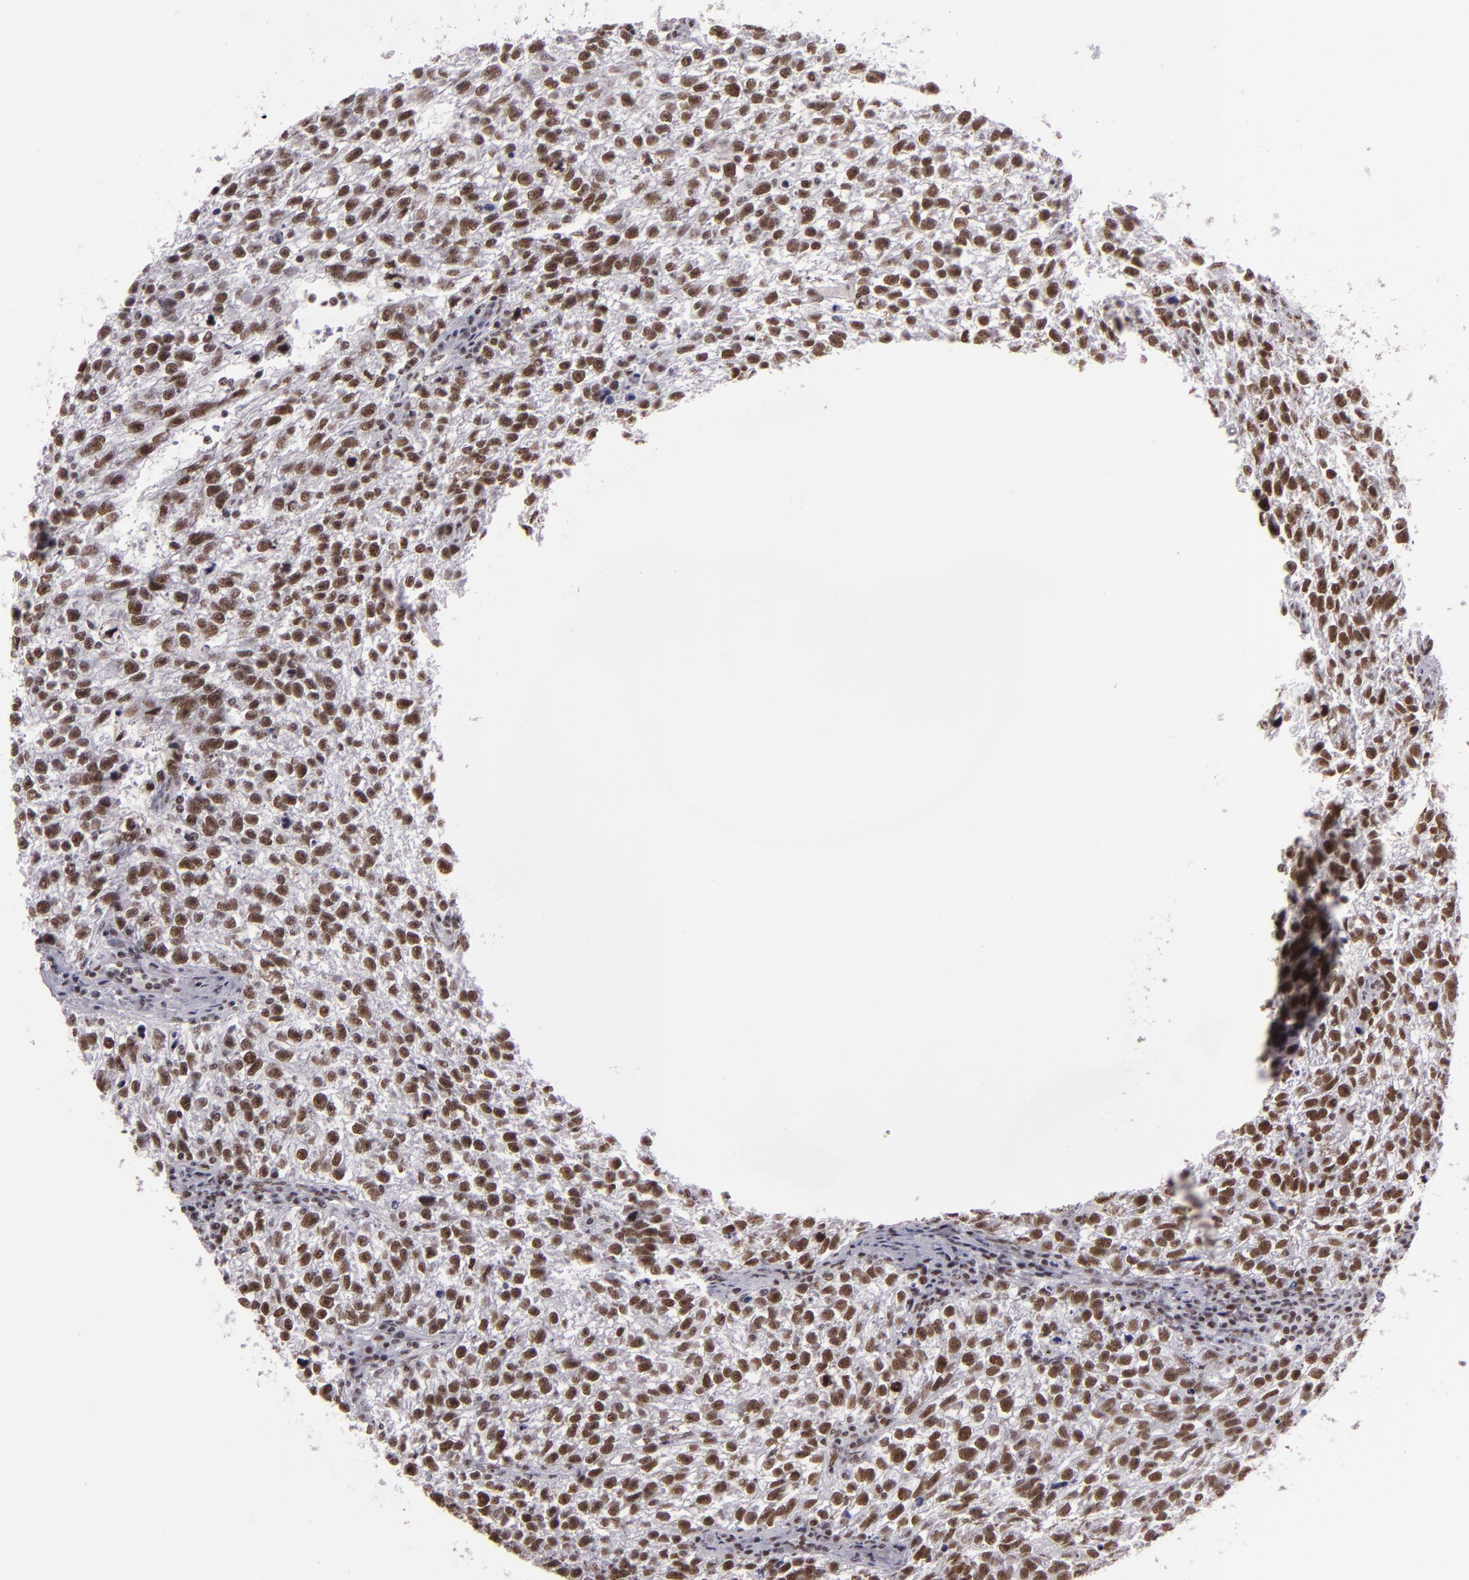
{"staining": {"intensity": "strong", "quantity": ">75%", "location": "nuclear"}, "tissue": "testis cancer", "cell_type": "Tumor cells", "image_type": "cancer", "snomed": [{"axis": "morphology", "description": "Seminoma, NOS"}, {"axis": "topography", "description": "Testis"}], "caption": "Strong nuclear expression for a protein is identified in about >75% of tumor cells of testis cancer using IHC.", "gene": "BRD8", "patient": {"sex": "male", "age": 38}}